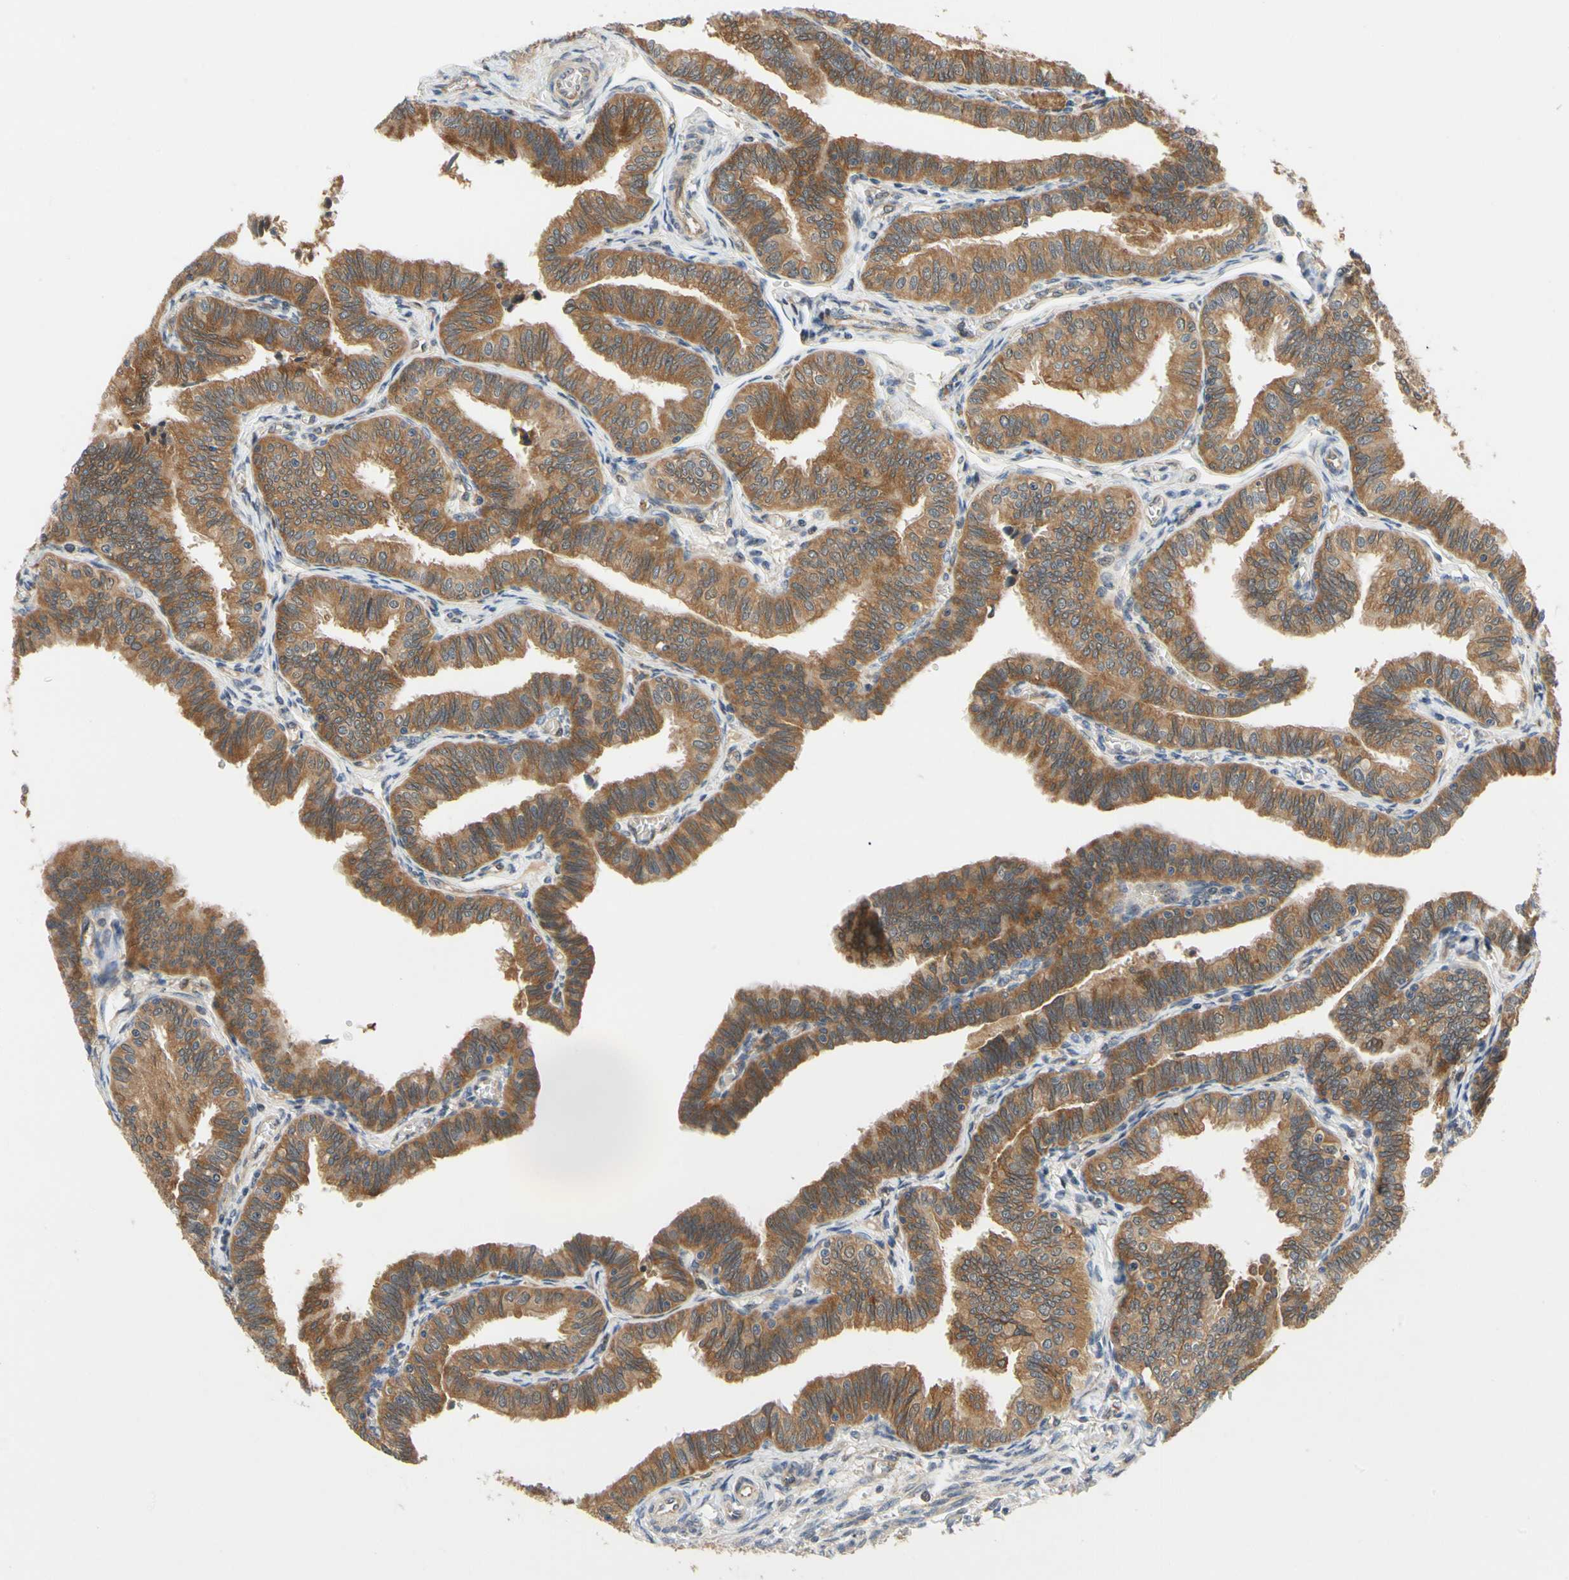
{"staining": {"intensity": "strong", "quantity": ">75%", "location": "cytoplasmic/membranous"}, "tissue": "fallopian tube", "cell_type": "Glandular cells", "image_type": "normal", "snomed": [{"axis": "morphology", "description": "Normal tissue, NOS"}, {"axis": "topography", "description": "Fallopian tube"}], "caption": "Benign fallopian tube reveals strong cytoplasmic/membranous staining in about >75% of glandular cells, visualized by immunohistochemistry.", "gene": "TDRP", "patient": {"sex": "female", "age": 46}}